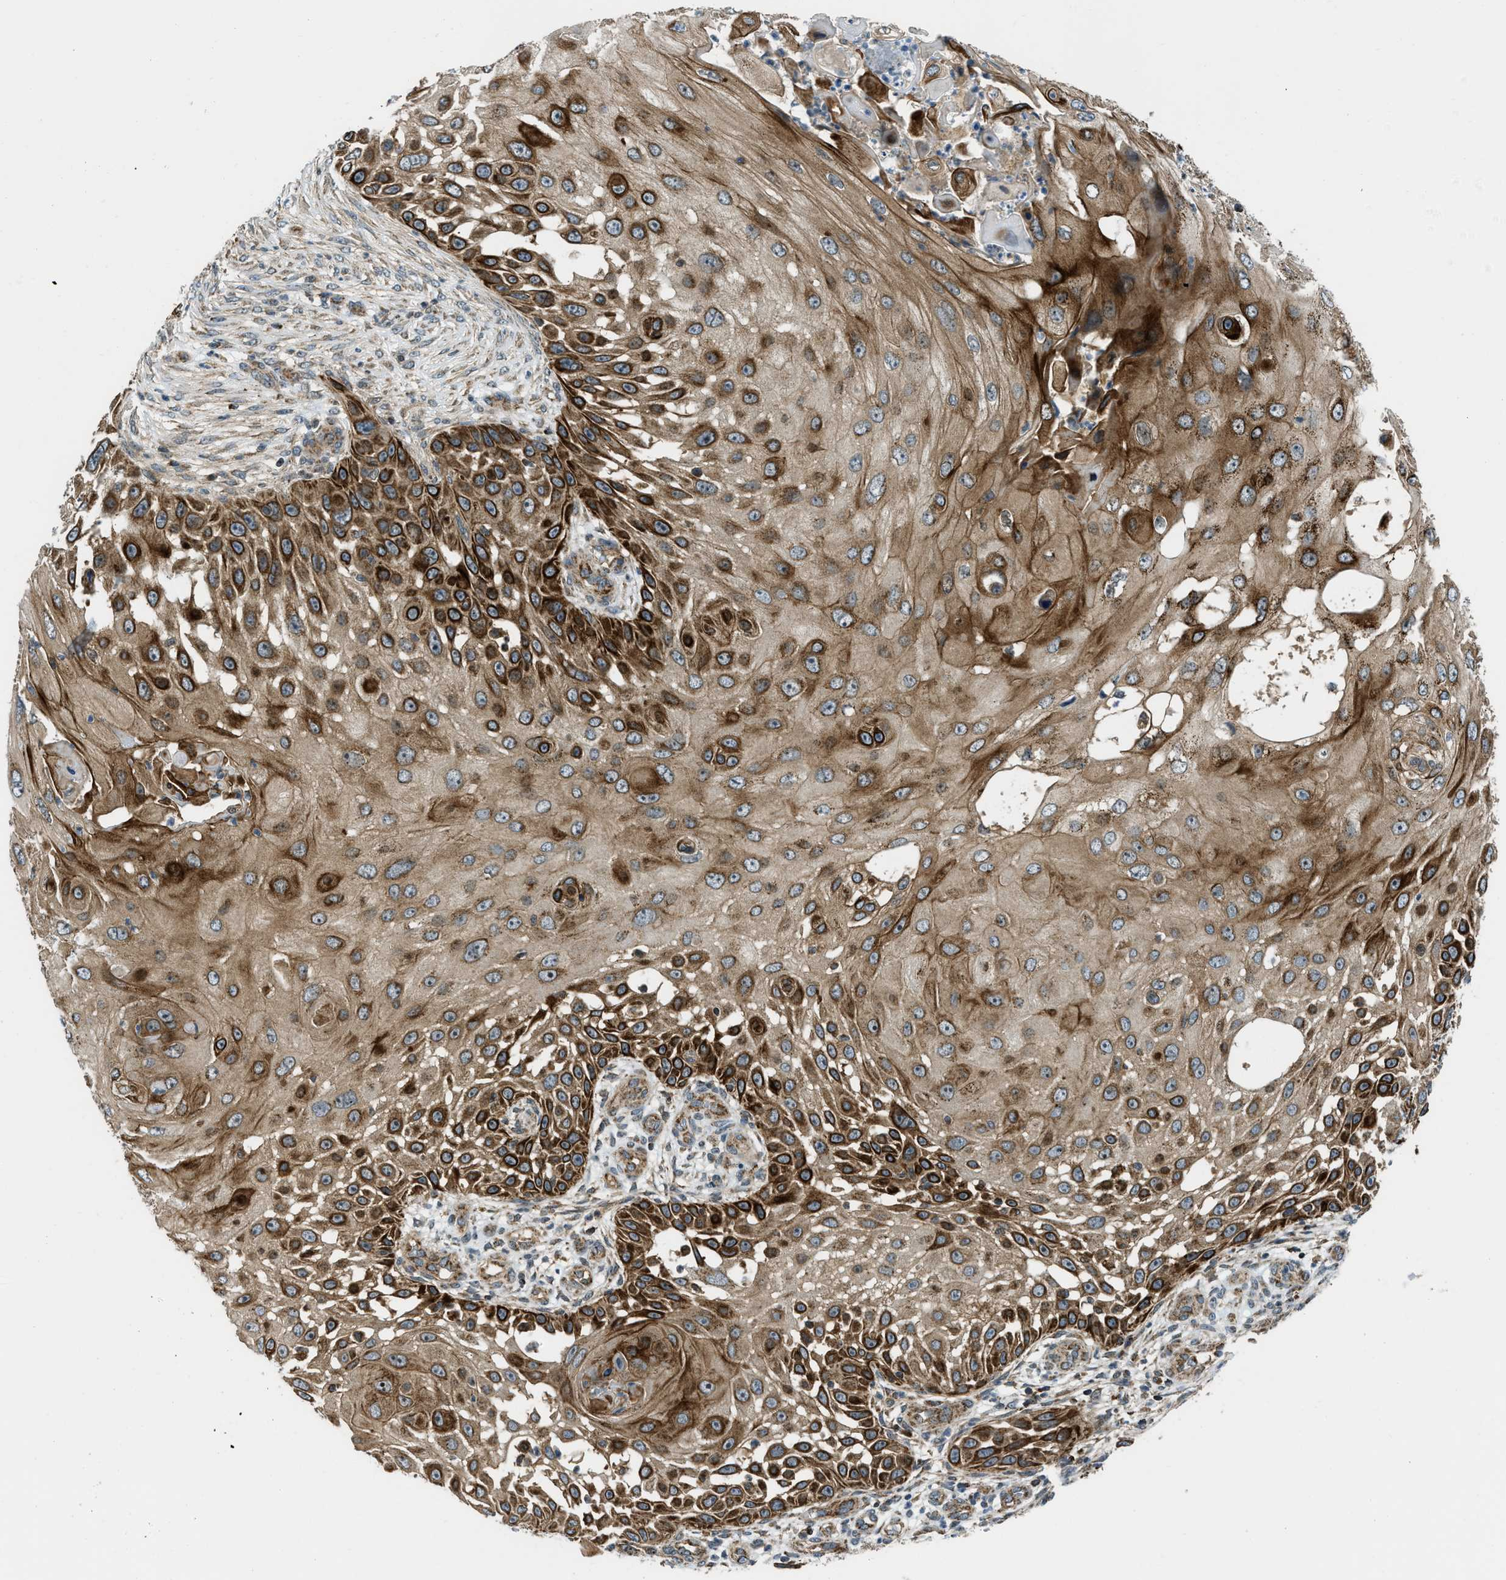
{"staining": {"intensity": "strong", "quantity": "25%-75%", "location": "cytoplasmic/membranous"}, "tissue": "skin cancer", "cell_type": "Tumor cells", "image_type": "cancer", "snomed": [{"axis": "morphology", "description": "Squamous cell carcinoma, NOS"}, {"axis": "topography", "description": "Skin"}], "caption": "Brown immunohistochemical staining in skin cancer (squamous cell carcinoma) demonstrates strong cytoplasmic/membranous positivity in about 25%-75% of tumor cells. (DAB IHC with brightfield microscopy, high magnification).", "gene": "SESN2", "patient": {"sex": "female", "age": 44}}